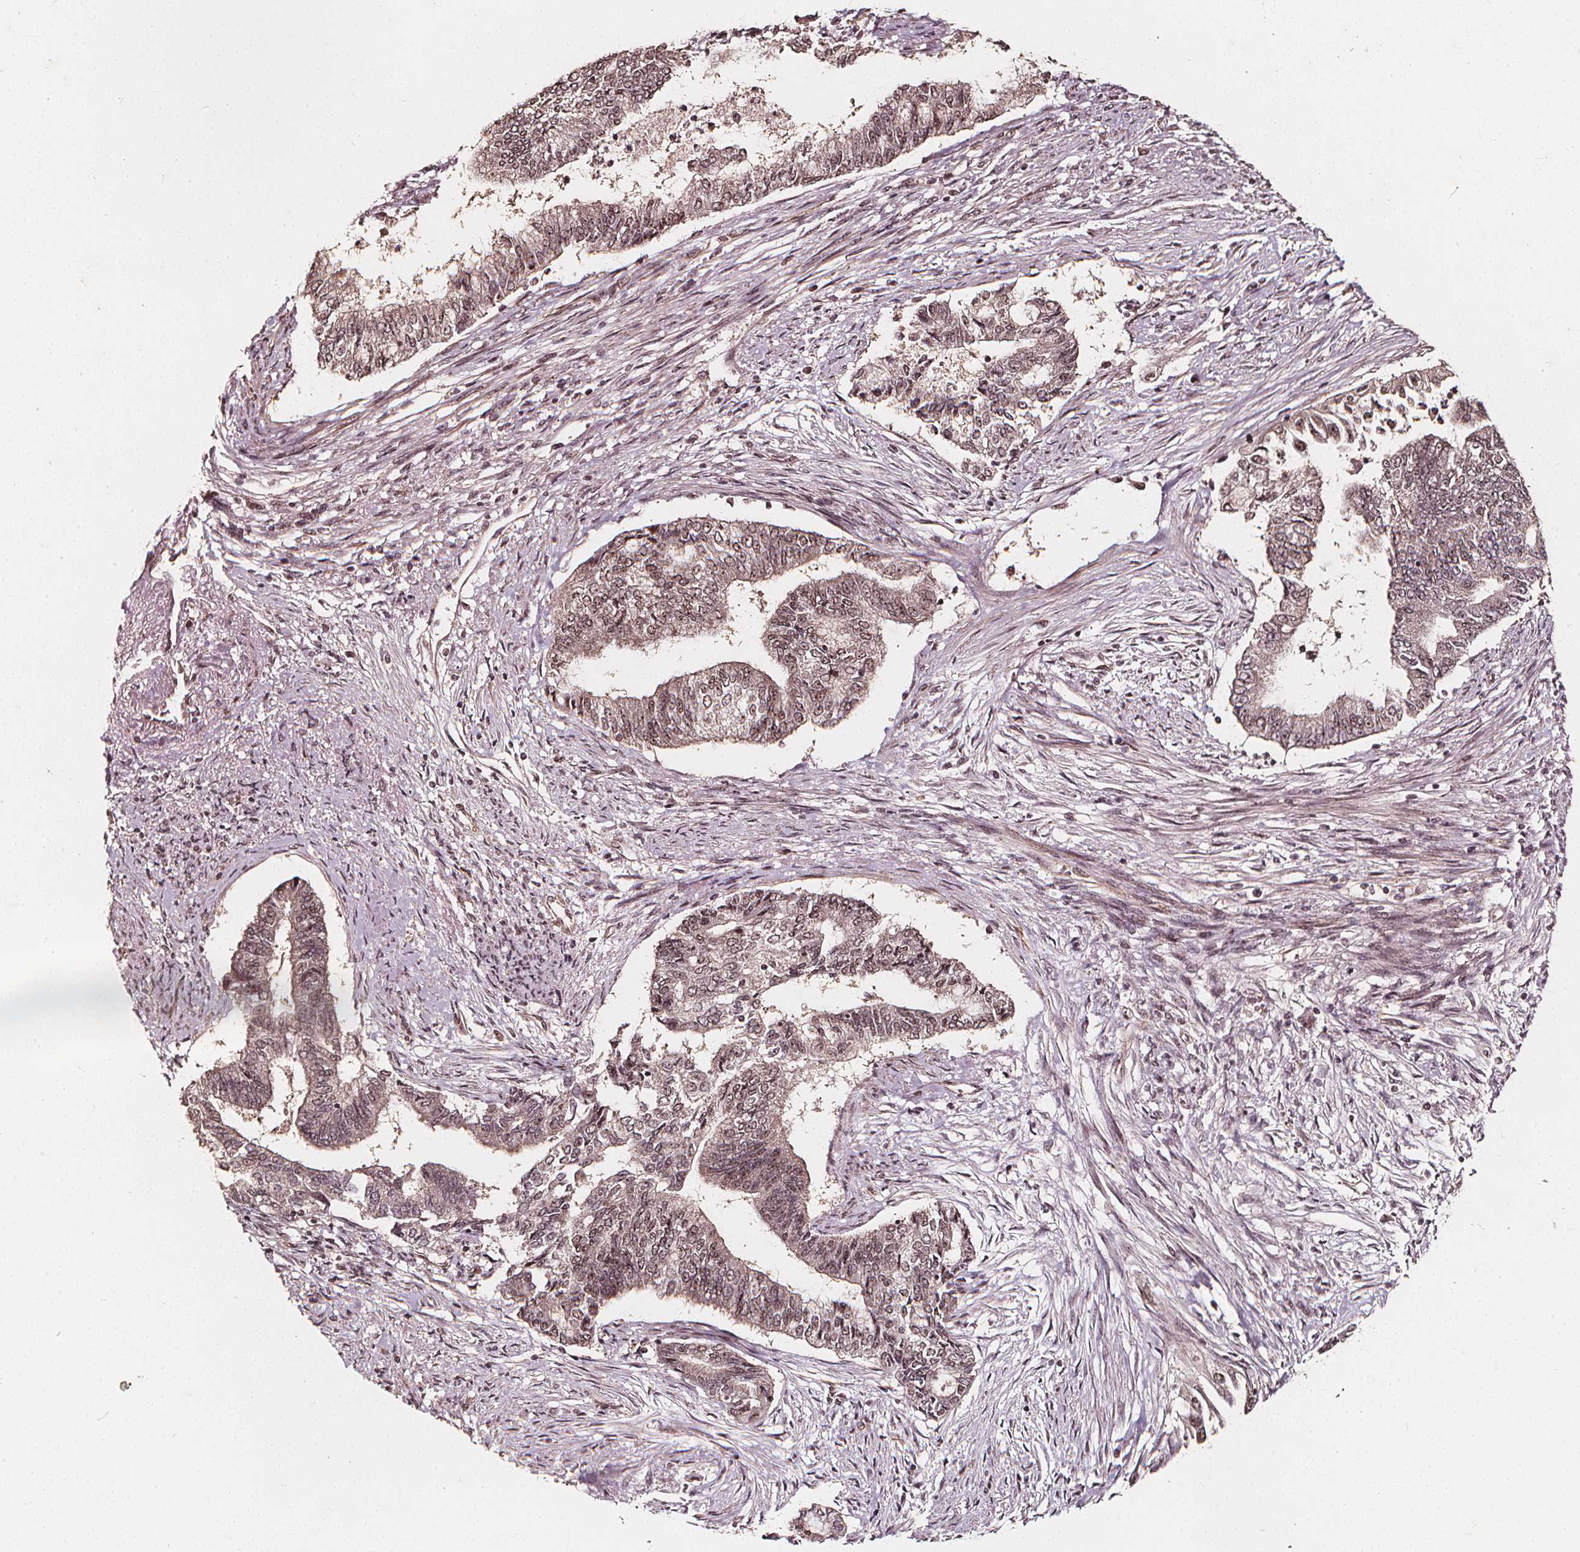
{"staining": {"intensity": "moderate", "quantity": ">75%", "location": "nuclear"}, "tissue": "endometrial cancer", "cell_type": "Tumor cells", "image_type": "cancer", "snomed": [{"axis": "morphology", "description": "Adenocarcinoma, NOS"}, {"axis": "topography", "description": "Endometrium"}], "caption": "Adenocarcinoma (endometrial) stained for a protein (brown) exhibits moderate nuclear positive staining in about >75% of tumor cells.", "gene": "EXOSC9", "patient": {"sex": "female", "age": 65}}